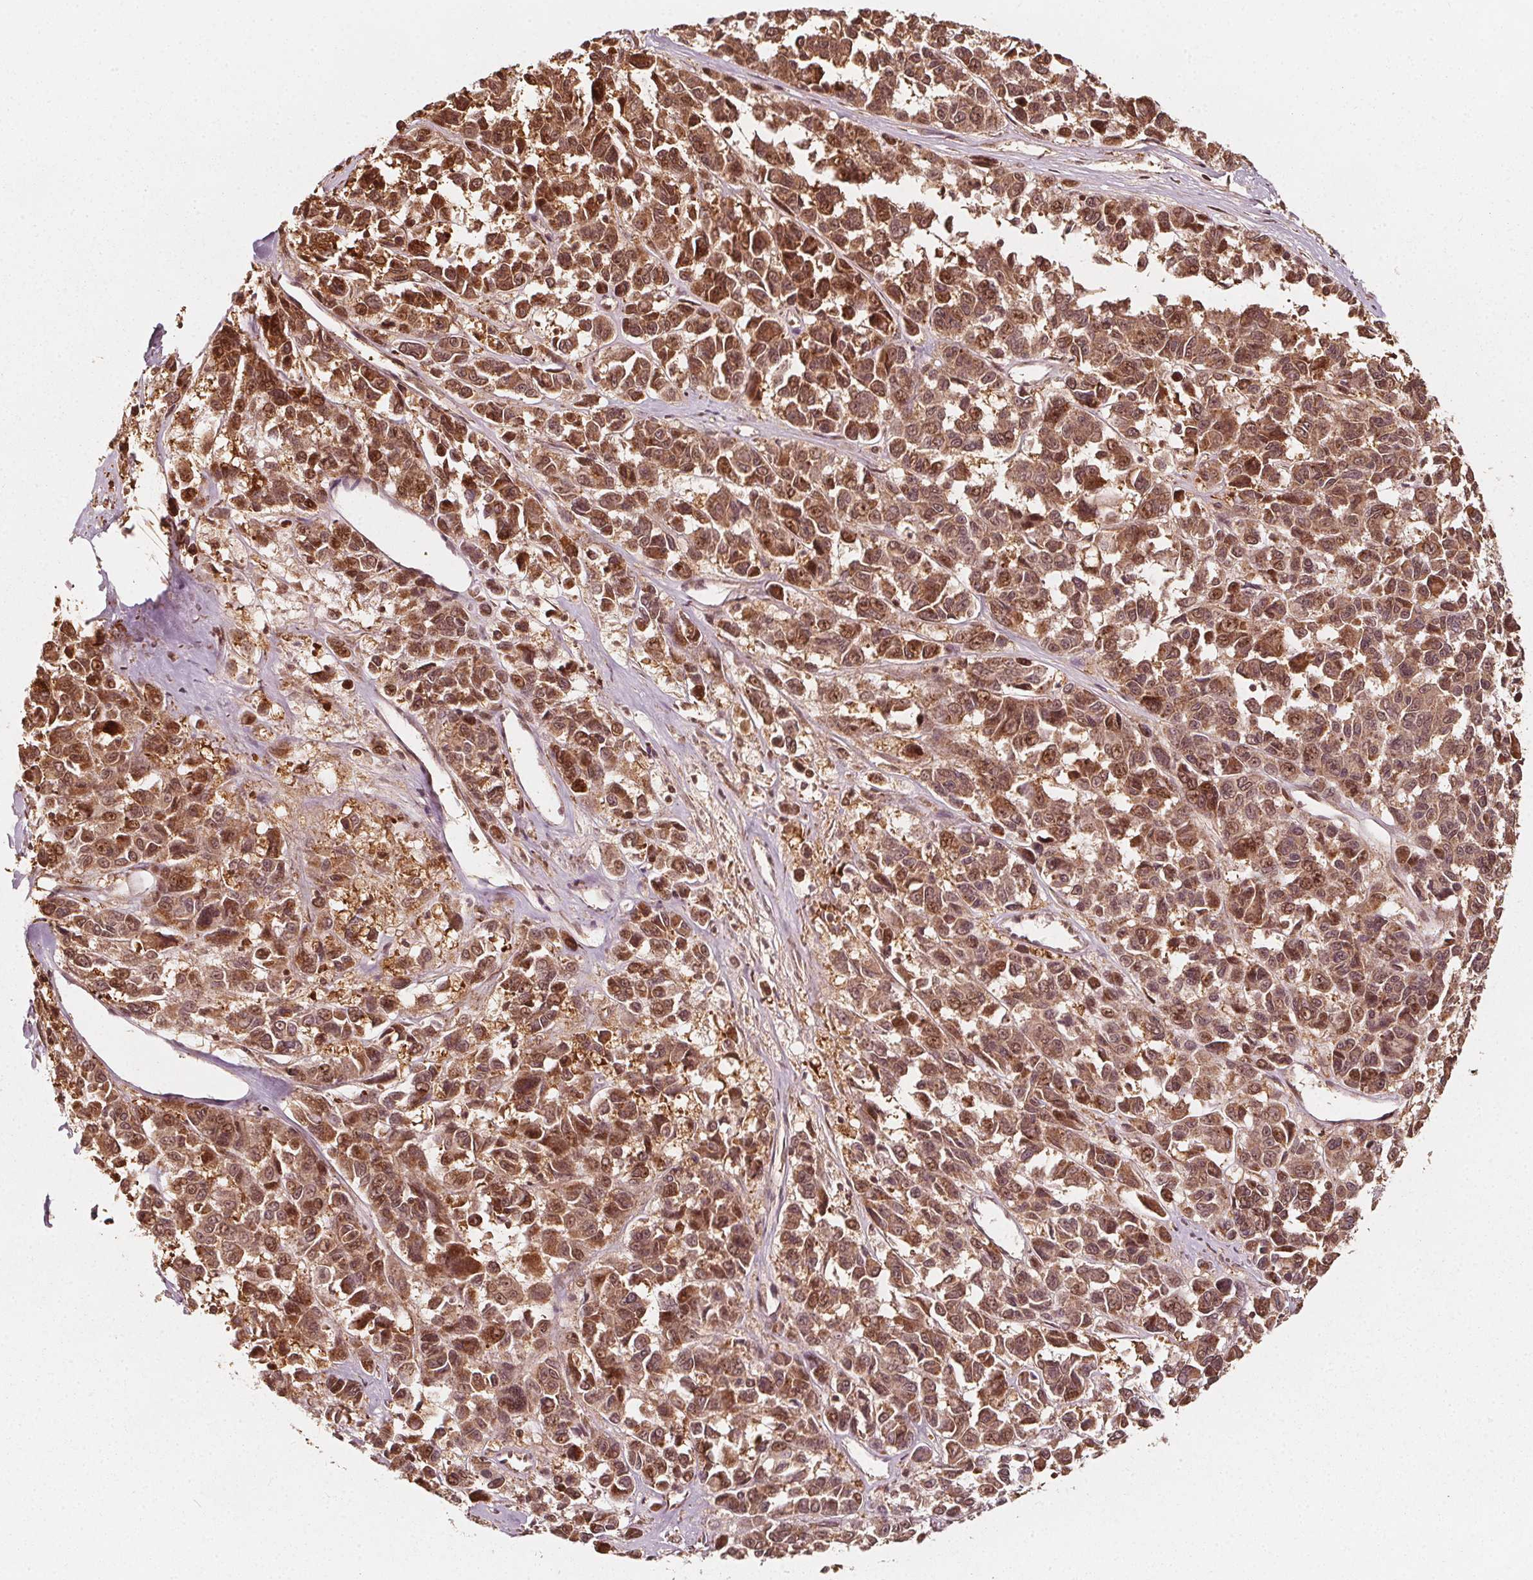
{"staining": {"intensity": "strong", "quantity": ">75%", "location": "cytoplasmic/membranous"}, "tissue": "melanoma", "cell_type": "Tumor cells", "image_type": "cancer", "snomed": [{"axis": "morphology", "description": "Malignant melanoma, NOS"}, {"axis": "topography", "description": "Skin"}], "caption": "A photomicrograph of malignant melanoma stained for a protein reveals strong cytoplasmic/membranous brown staining in tumor cells. The staining is performed using DAB (3,3'-diaminobenzidine) brown chromogen to label protein expression. The nuclei are counter-stained blue using hematoxylin.", "gene": "AIP", "patient": {"sex": "female", "age": 66}}